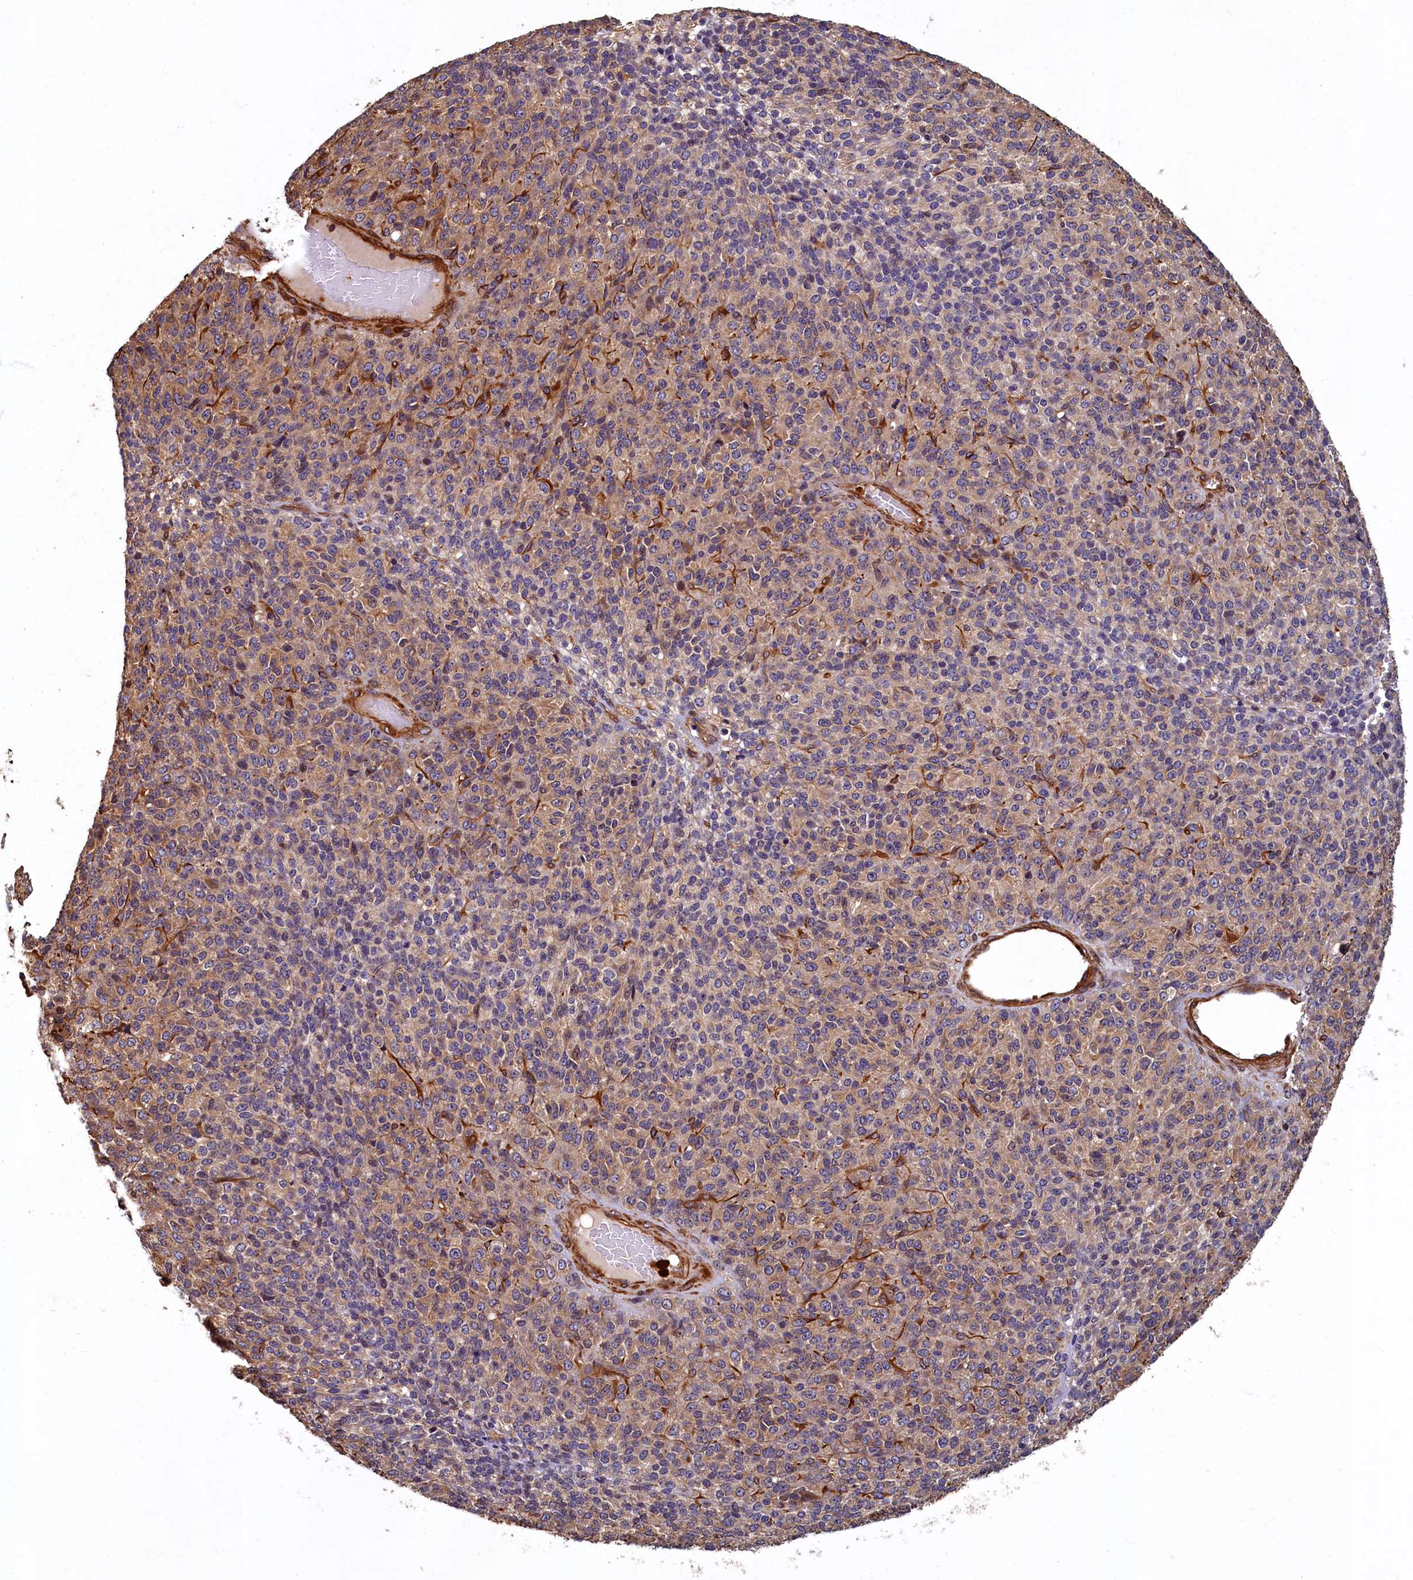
{"staining": {"intensity": "moderate", "quantity": ">75%", "location": "cytoplasmic/membranous"}, "tissue": "melanoma", "cell_type": "Tumor cells", "image_type": "cancer", "snomed": [{"axis": "morphology", "description": "Malignant melanoma, Metastatic site"}, {"axis": "topography", "description": "Brain"}], "caption": "High-power microscopy captured an IHC micrograph of melanoma, revealing moderate cytoplasmic/membranous staining in about >75% of tumor cells. Nuclei are stained in blue.", "gene": "CCDC102B", "patient": {"sex": "female", "age": 56}}